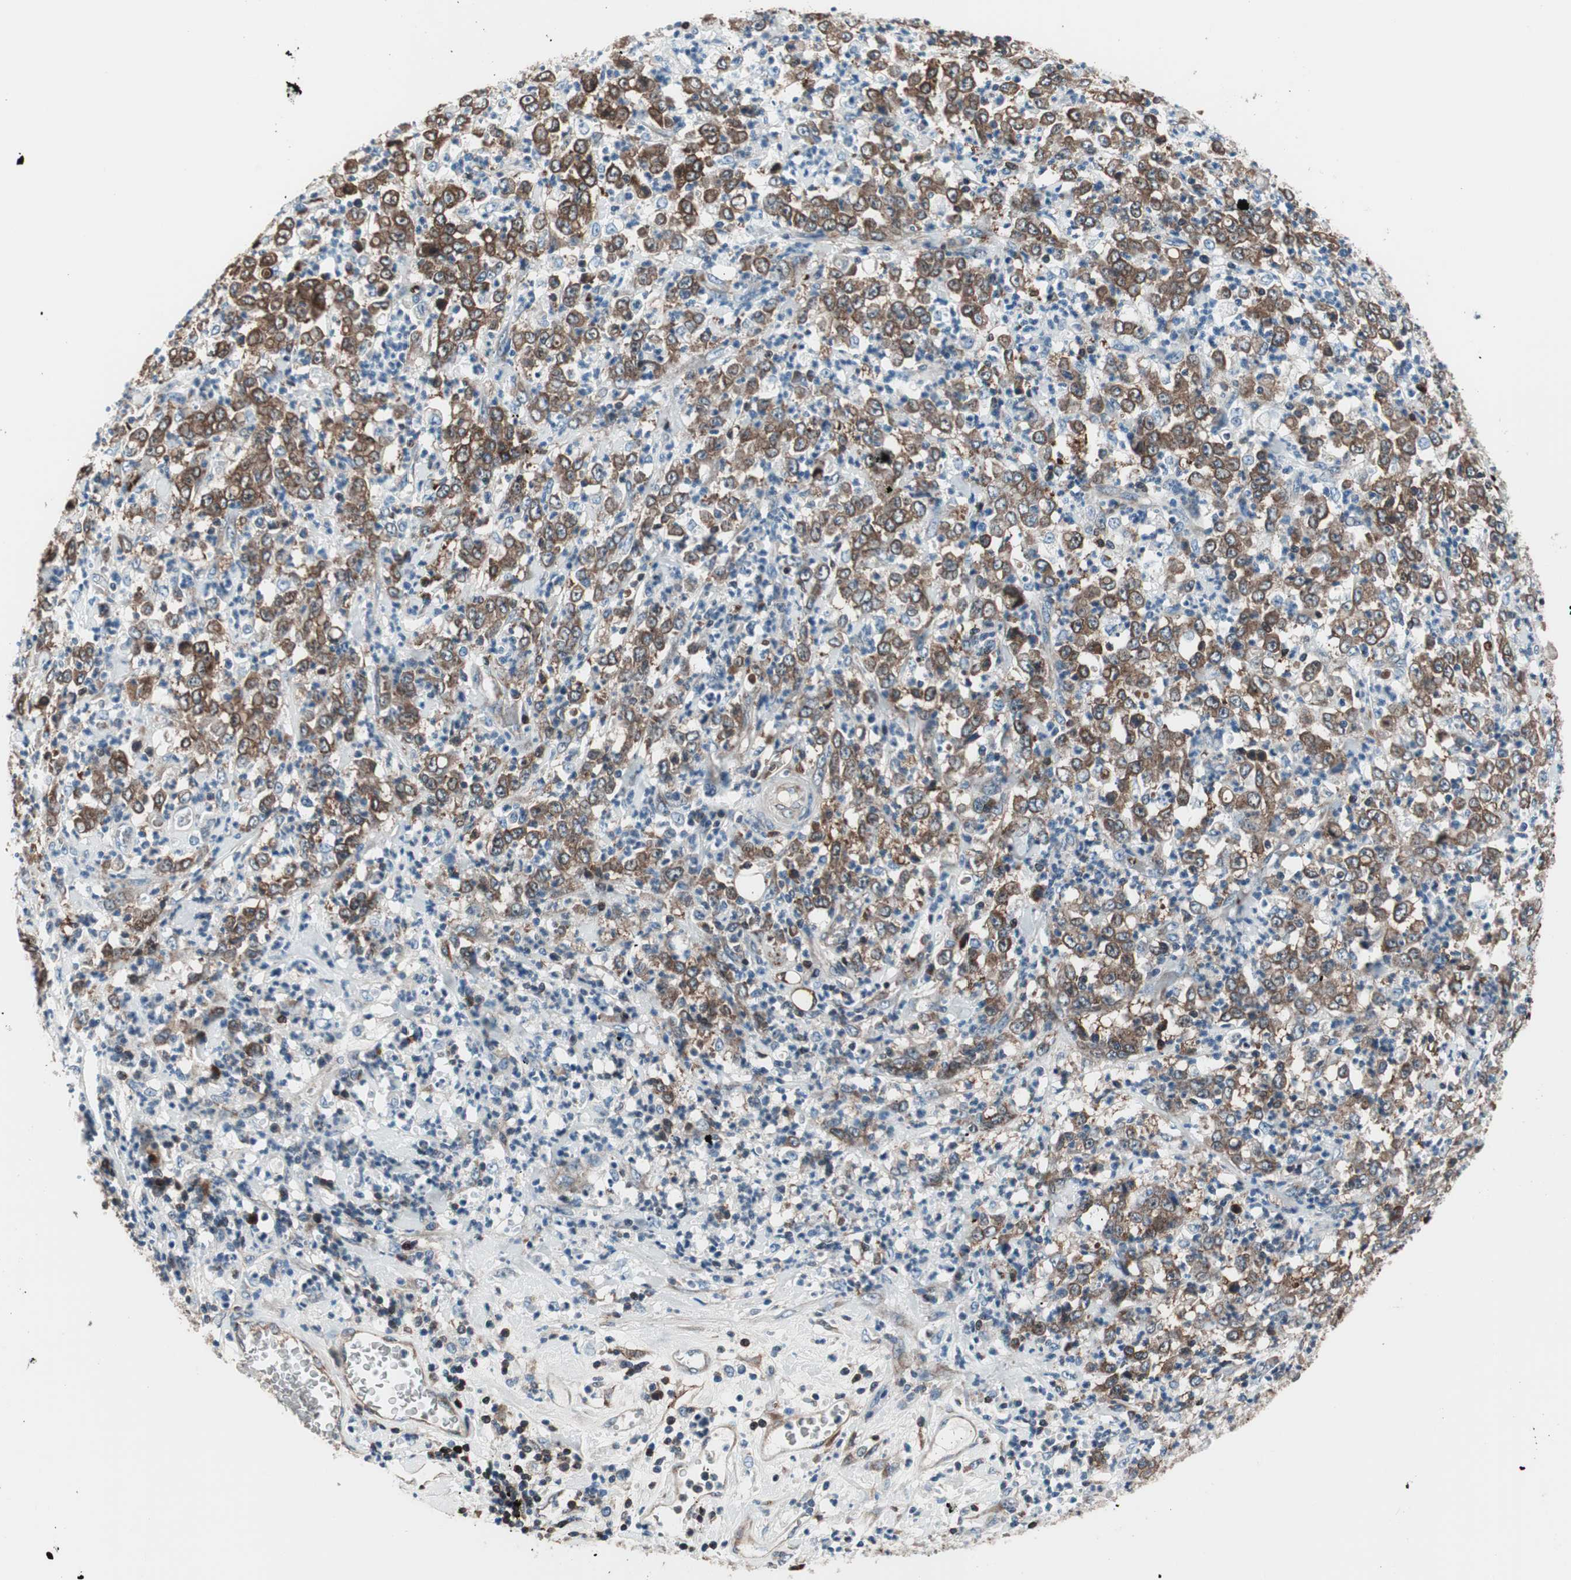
{"staining": {"intensity": "moderate", "quantity": ">75%", "location": "cytoplasmic/membranous"}, "tissue": "stomach cancer", "cell_type": "Tumor cells", "image_type": "cancer", "snomed": [{"axis": "morphology", "description": "Adenocarcinoma, NOS"}, {"axis": "topography", "description": "Stomach, lower"}], "caption": "Human stomach cancer stained for a protein (brown) reveals moderate cytoplasmic/membranous positive staining in about >75% of tumor cells.", "gene": "PRDX2", "patient": {"sex": "female", "age": 71}}